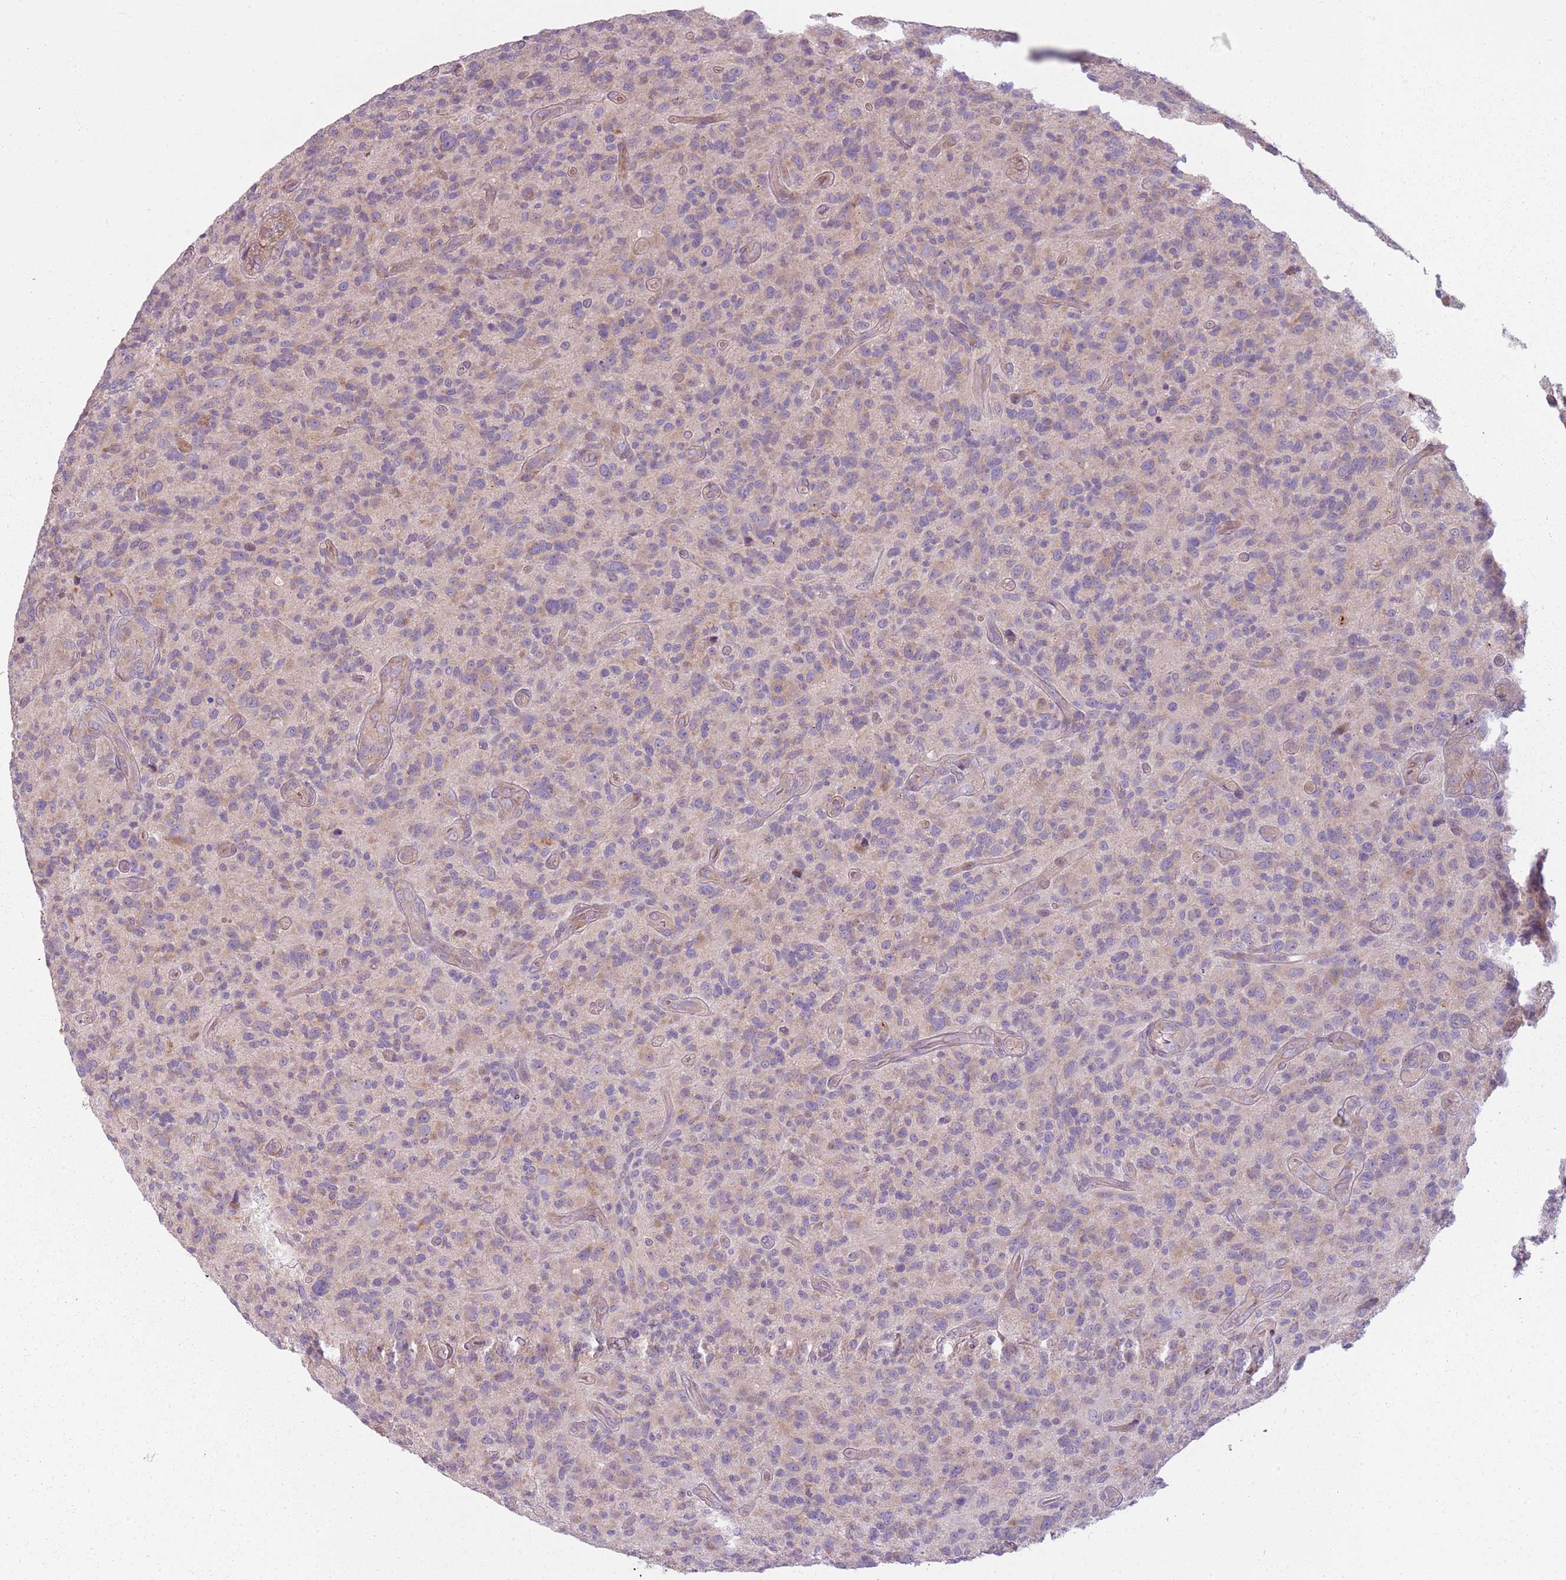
{"staining": {"intensity": "negative", "quantity": "none", "location": "none"}, "tissue": "glioma", "cell_type": "Tumor cells", "image_type": "cancer", "snomed": [{"axis": "morphology", "description": "Glioma, malignant, High grade"}, {"axis": "topography", "description": "Brain"}], "caption": "Tumor cells show no significant expression in malignant glioma (high-grade).", "gene": "HSPA14", "patient": {"sex": "male", "age": 47}}